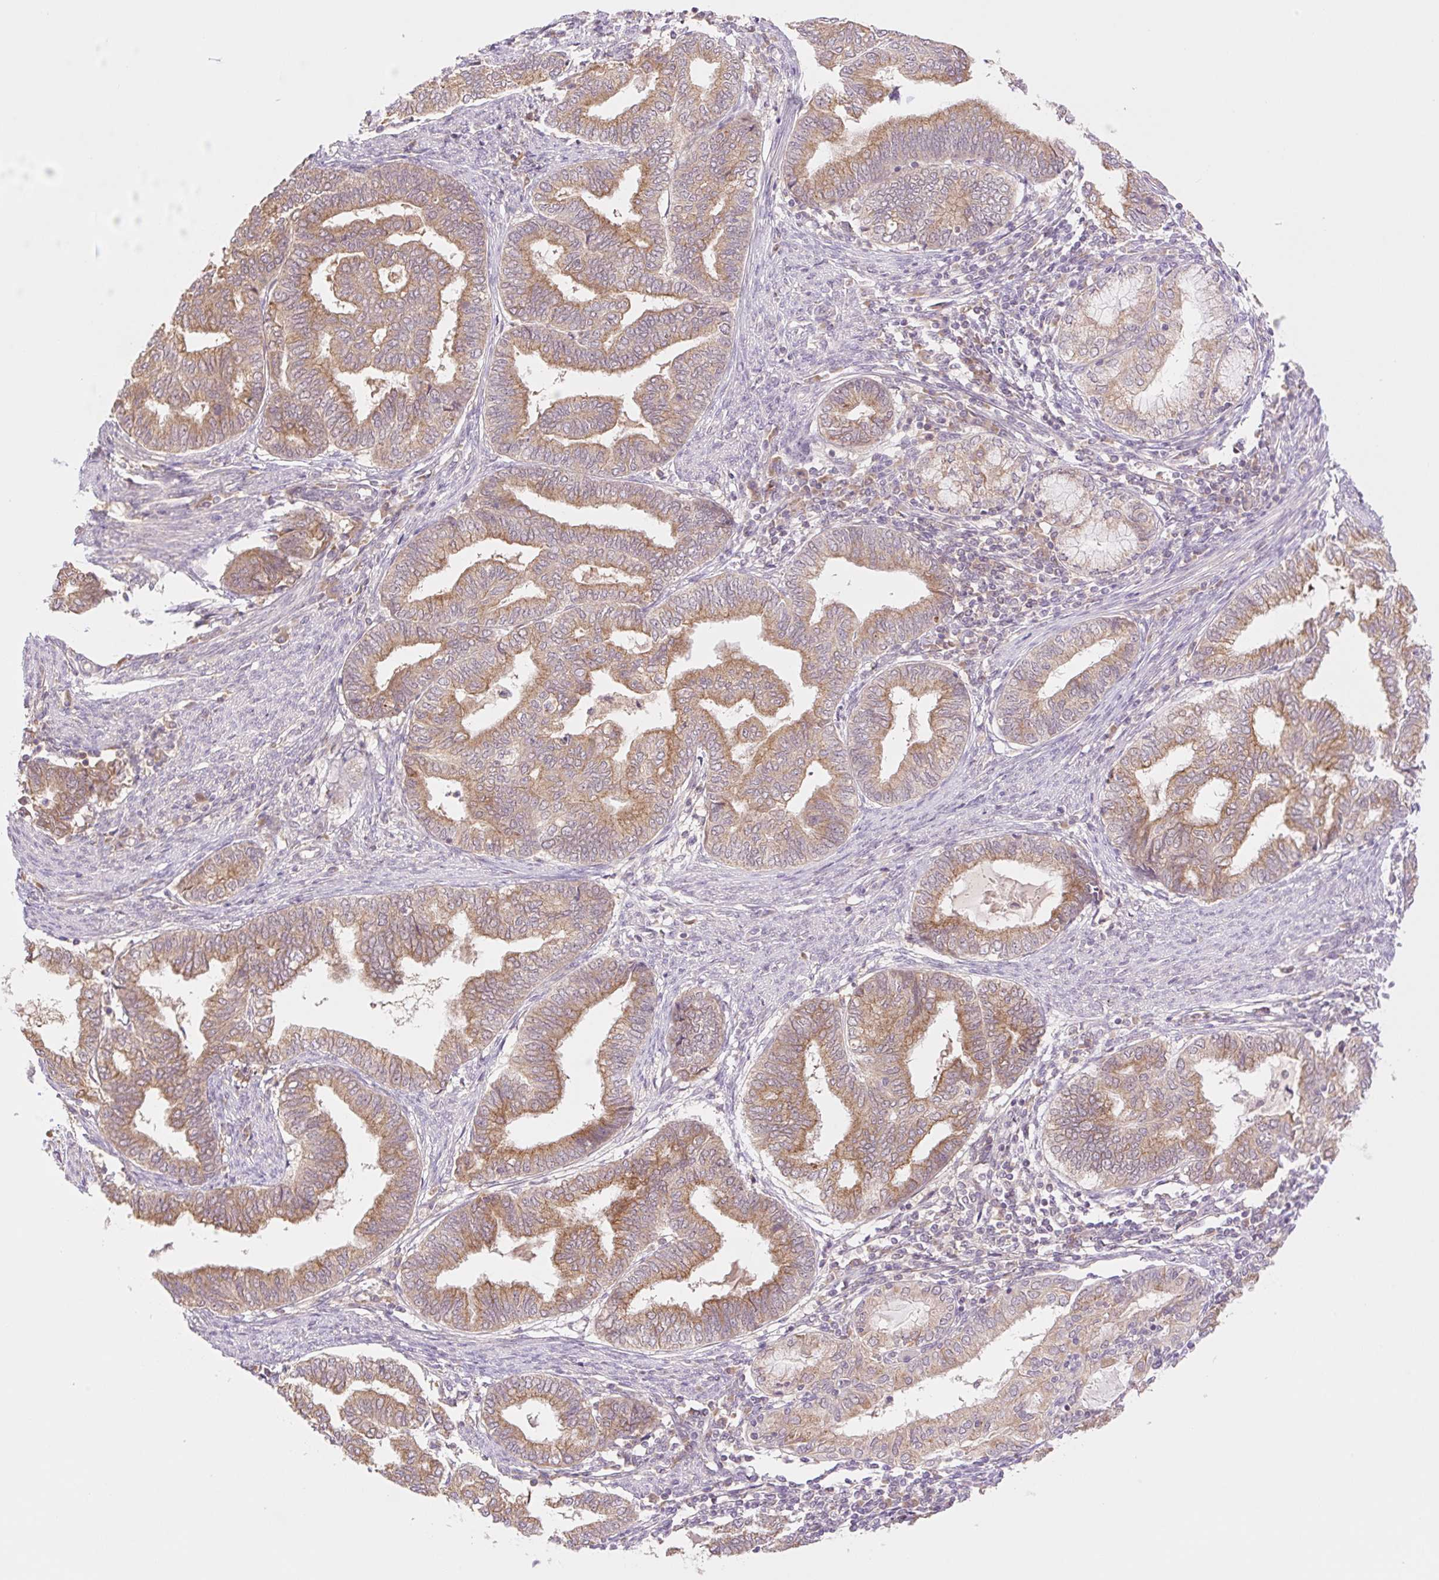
{"staining": {"intensity": "moderate", "quantity": ">75%", "location": "cytoplasmic/membranous"}, "tissue": "endometrial cancer", "cell_type": "Tumor cells", "image_type": "cancer", "snomed": [{"axis": "morphology", "description": "Adenocarcinoma, NOS"}, {"axis": "topography", "description": "Endometrium"}], "caption": "The photomicrograph demonstrates staining of adenocarcinoma (endometrial), revealing moderate cytoplasmic/membranous protein positivity (brown color) within tumor cells. Immunohistochemistry stains the protein of interest in brown and the nuclei are stained blue.", "gene": "YJU2B", "patient": {"sex": "female", "age": 79}}